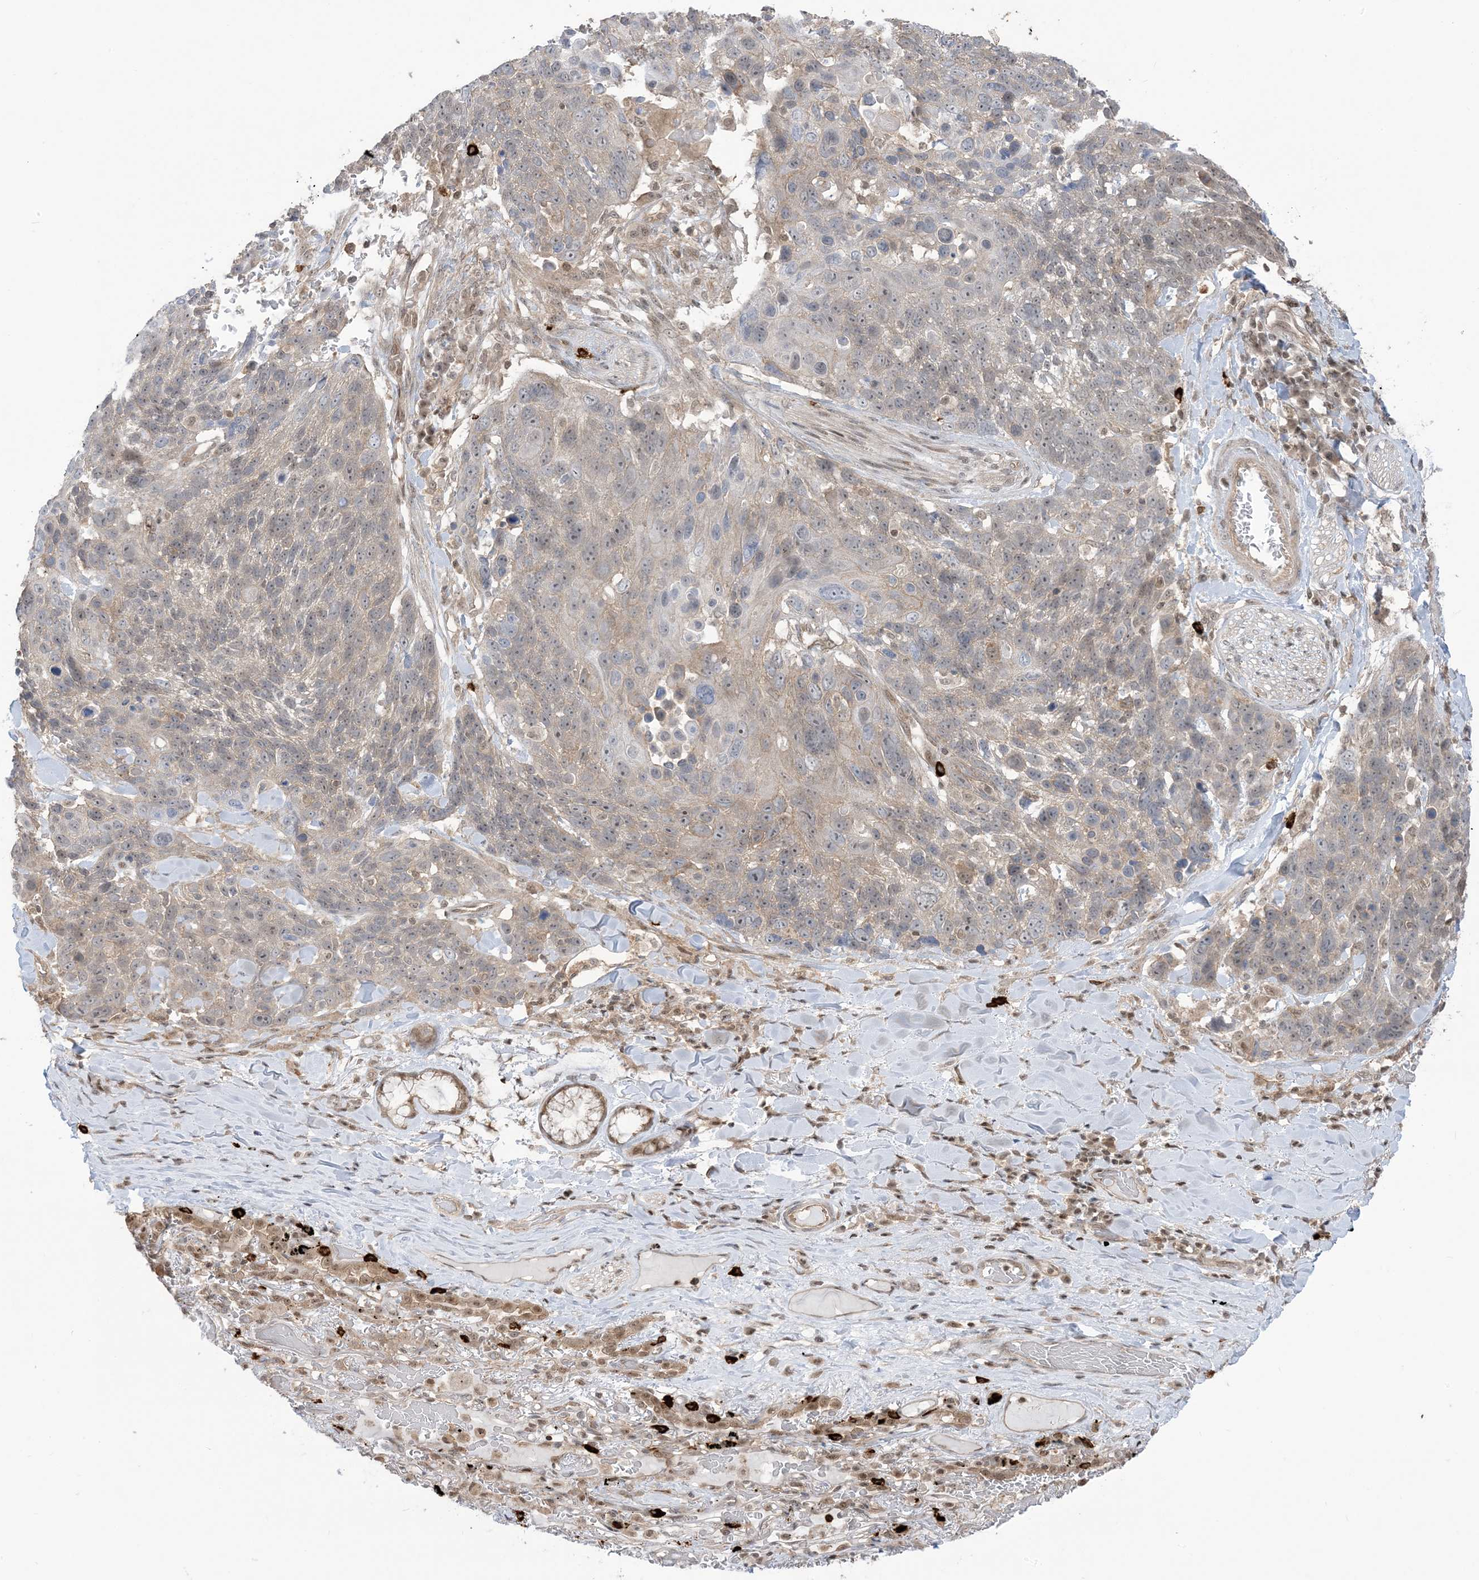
{"staining": {"intensity": "weak", "quantity": "<25%", "location": "nuclear"}, "tissue": "lung cancer", "cell_type": "Tumor cells", "image_type": "cancer", "snomed": [{"axis": "morphology", "description": "Squamous cell carcinoma, NOS"}, {"axis": "topography", "description": "Lung"}], "caption": "This is an immunohistochemistry photomicrograph of lung squamous cell carcinoma. There is no expression in tumor cells.", "gene": "PPP1R7", "patient": {"sex": "male", "age": 66}}